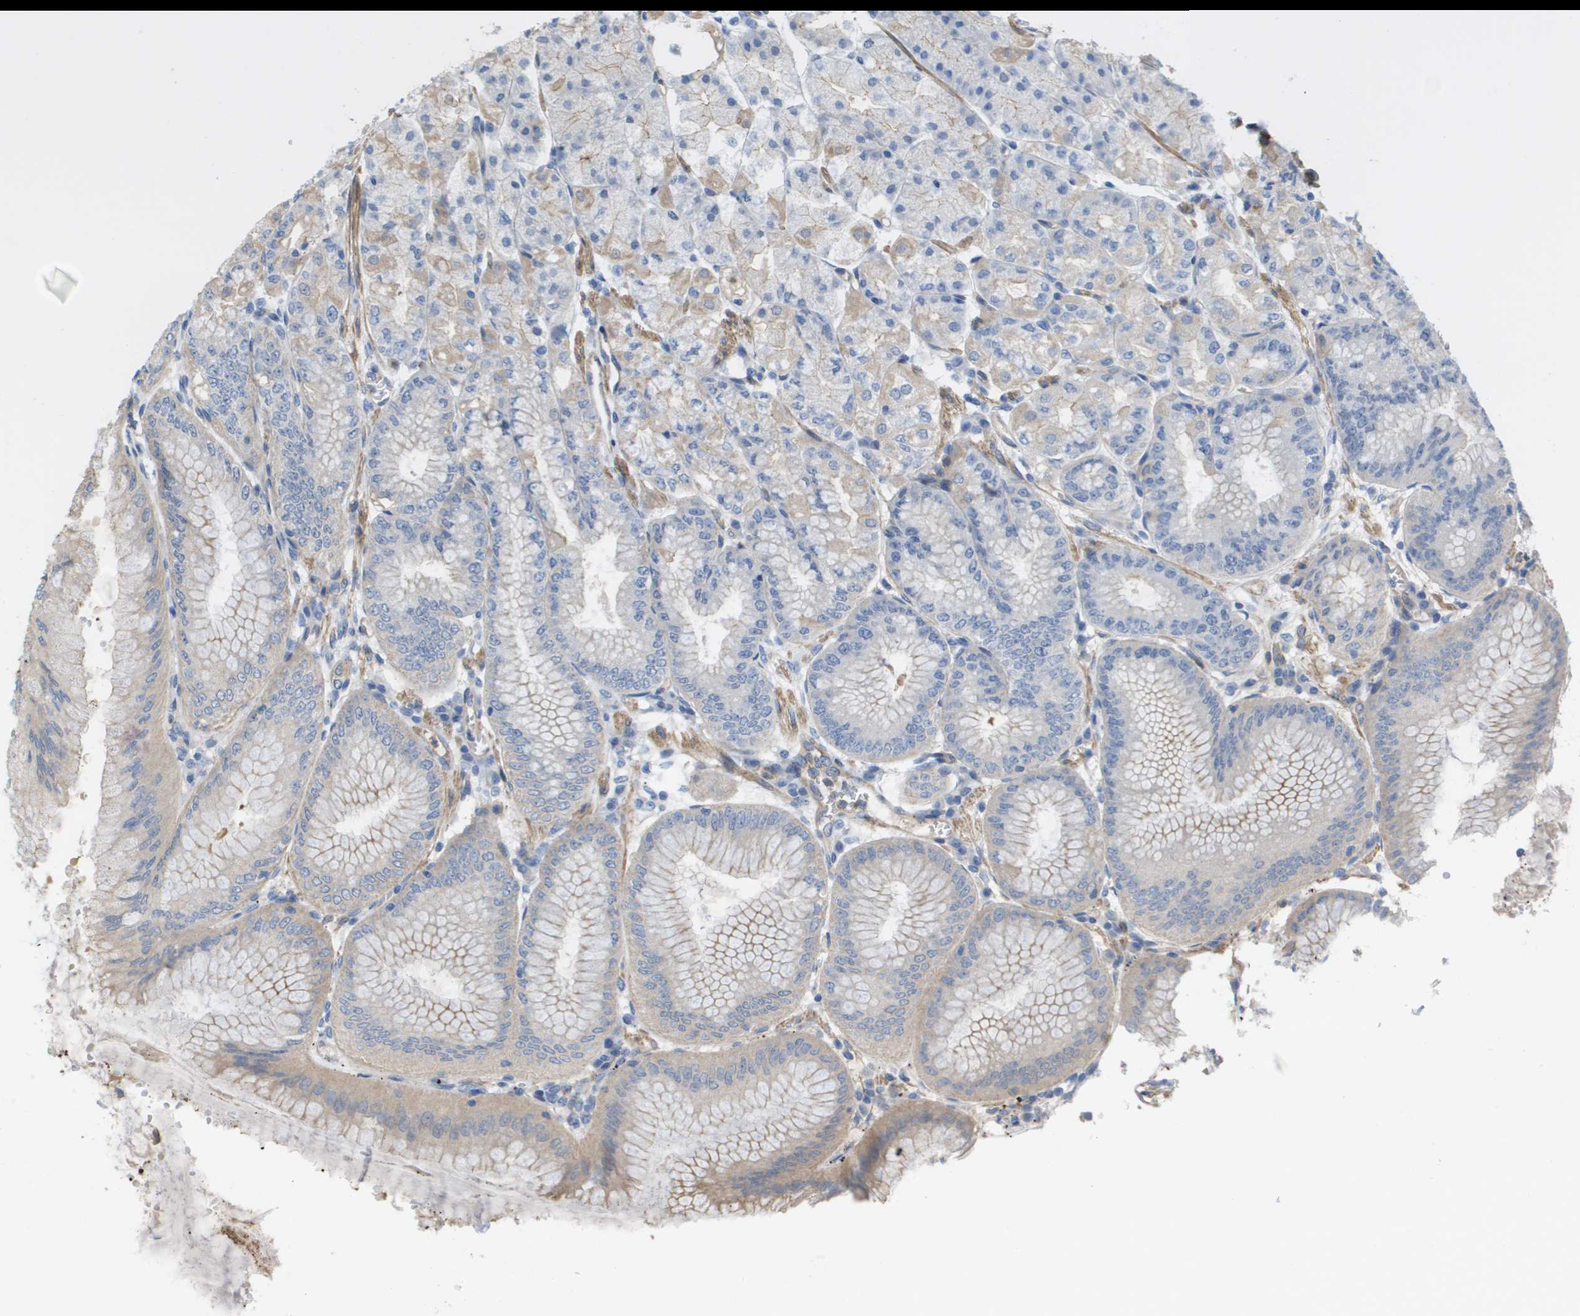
{"staining": {"intensity": "weak", "quantity": "25%-75%", "location": "cytoplasmic/membranous"}, "tissue": "stomach", "cell_type": "Glandular cells", "image_type": "normal", "snomed": [{"axis": "morphology", "description": "Normal tissue, NOS"}, {"axis": "topography", "description": "Stomach, lower"}], "caption": "A high-resolution image shows IHC staining of benign stomach, which exhibits weak cytoplasmic/membranous expression in approximately 25%-75% of glandular cells.", "gene": "RNF112", "patient": {"sex": "male", "age": 71}}